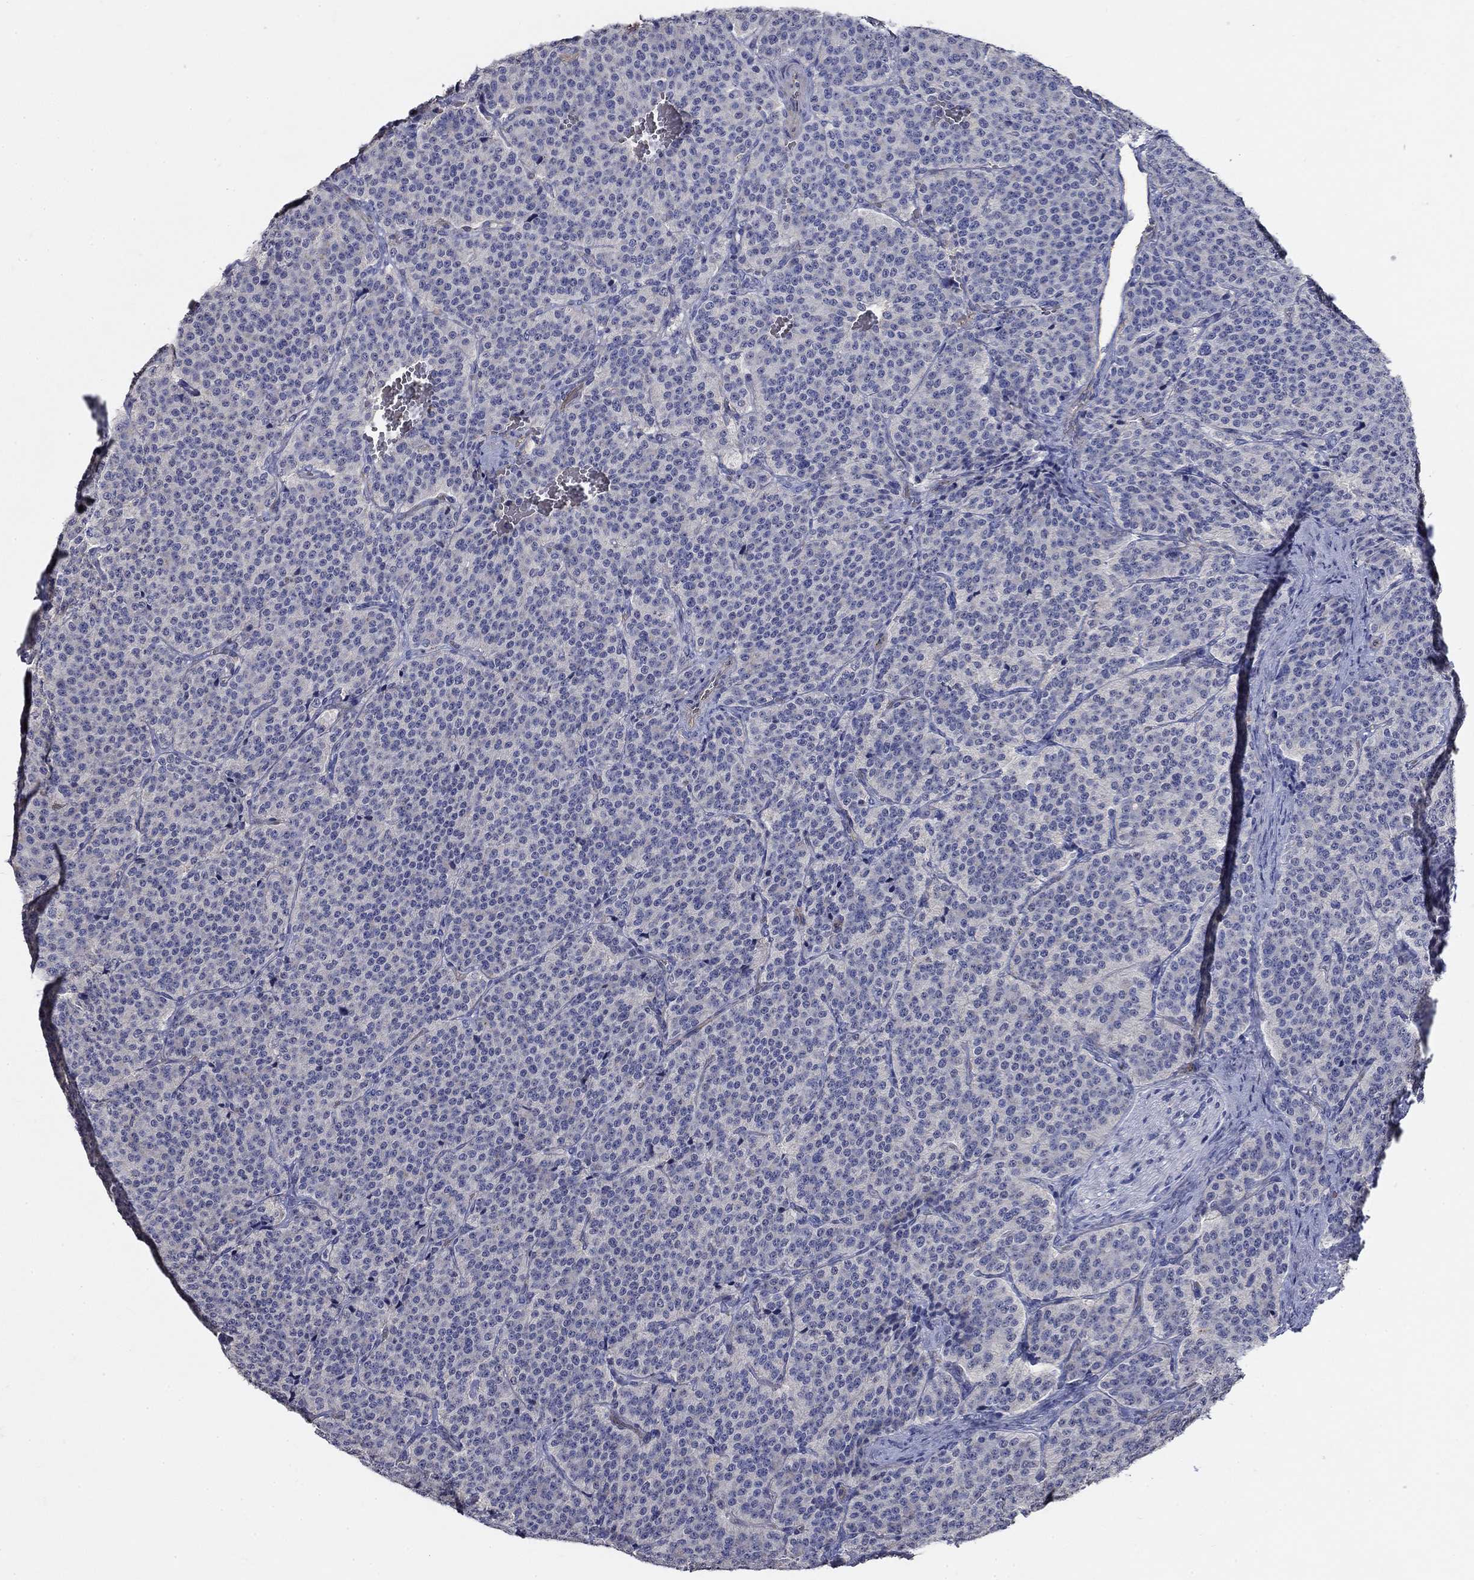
{"staining": {"intensity": "negative", "quantity": "none", "location": "none"}, "tissue": "carcinoid", "cell_type": "Tumor cells", "image_type": "cancer", "snomed": [{"axis": "morphology", "description": "Carcinoid, malignant, NOS"}, {"axis": "topography", "description": "Small intestine"}], "caption": "Human carcinoid (malignant) stained for a protein using immunohistochemistry (IHC) reveals no expression in tumor cells.", "gene": "FLNC", "patient": {"sex": "female", "age": 58}}